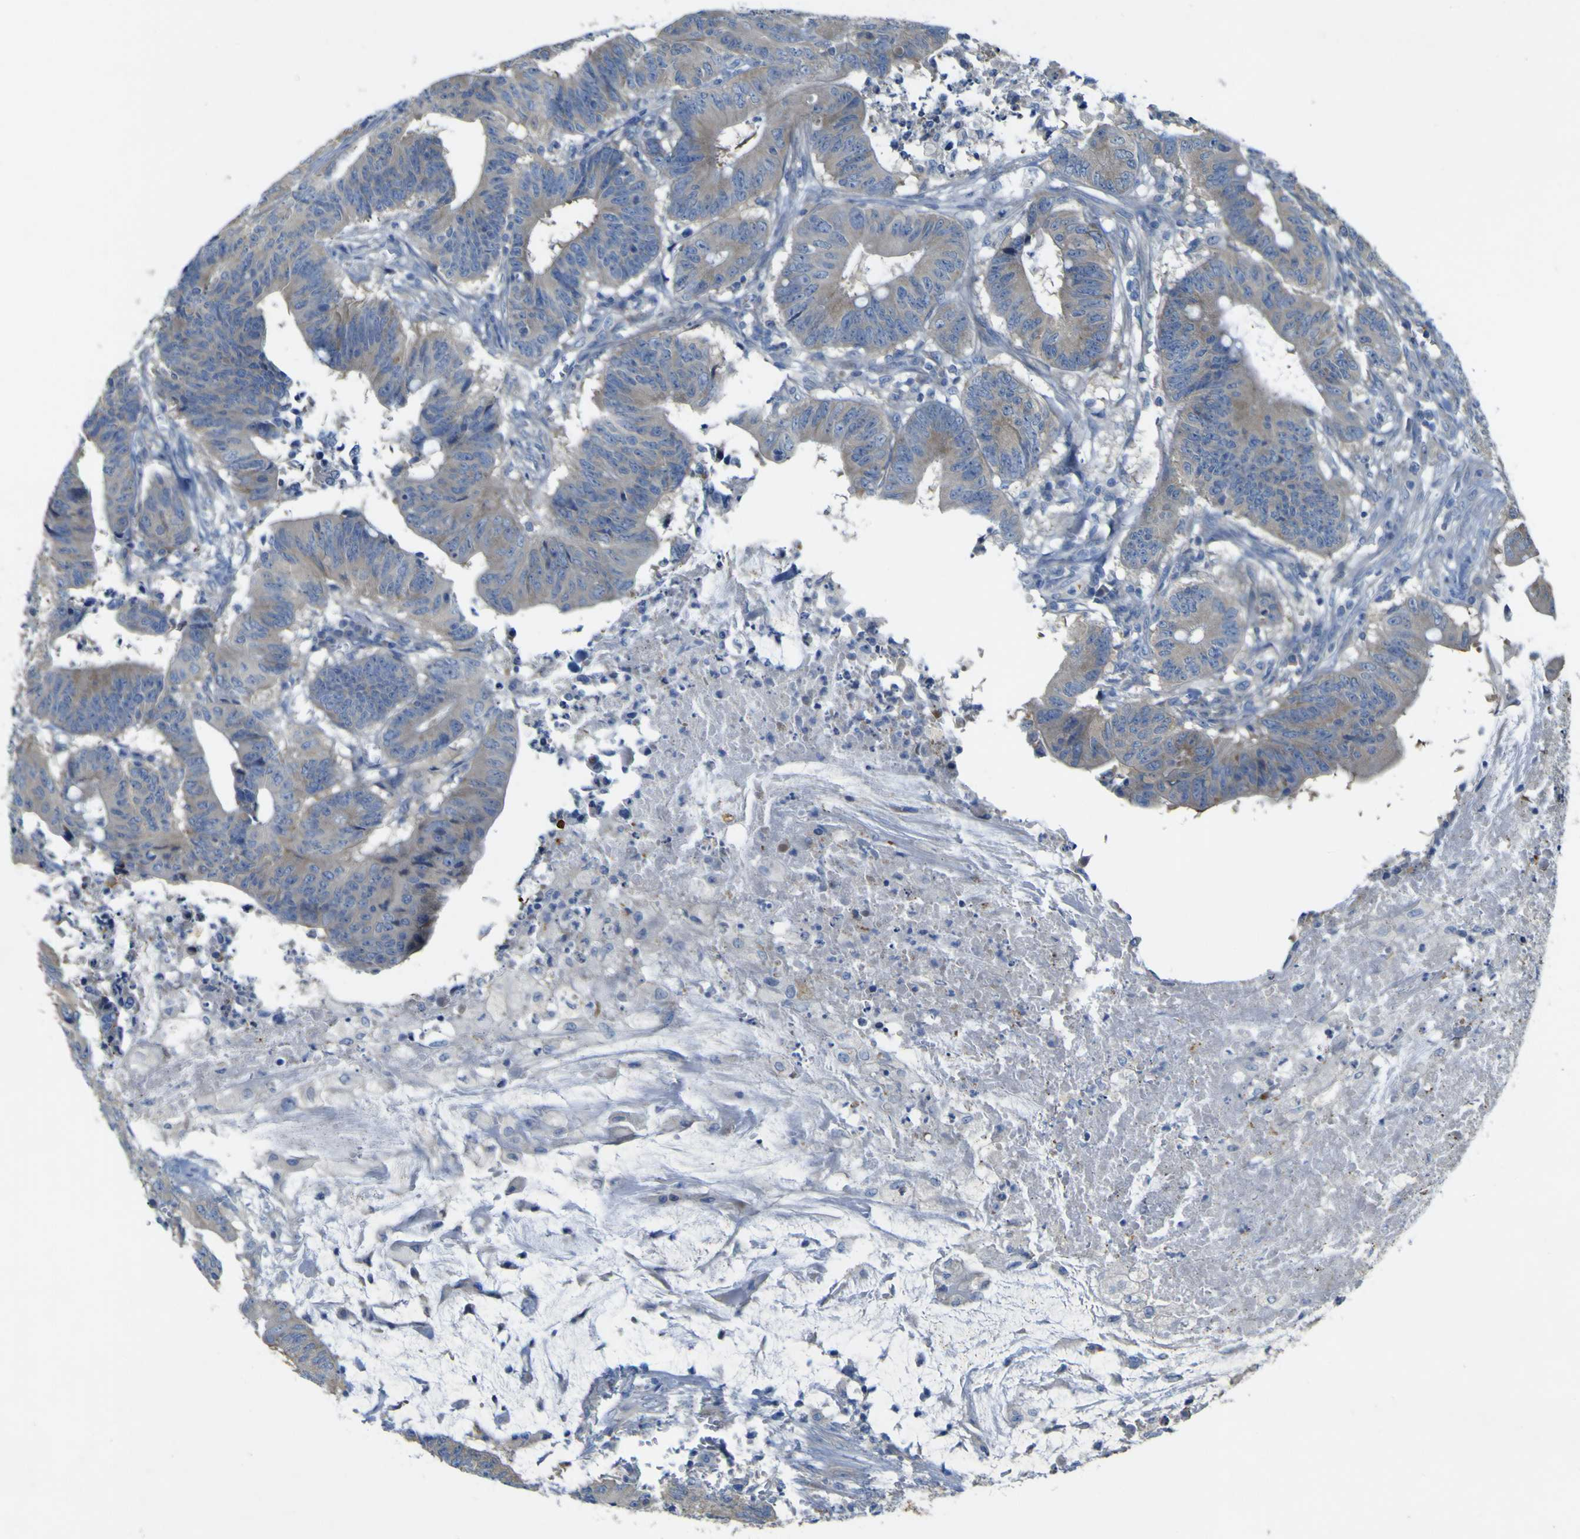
{"staining": {"intensity": "negative", "quantity": "none", "location": "none"}, "tissue": "colorectal cancer", "cell_type": "Tumor cells", "image_type": "cancer", "snomed": [{"axis": "morphology", "description": "Adenocarcinoma, NOS"}, {"axis": "topography", "description": "Colon"}], "caption": "DAB immunohistochemical staining of human adenocarcinoma (colorectal) demonstrates no significant positivity in tumor cells.", "gene": "MYEOV", "patient": {"sex": "male", "age": 45}}